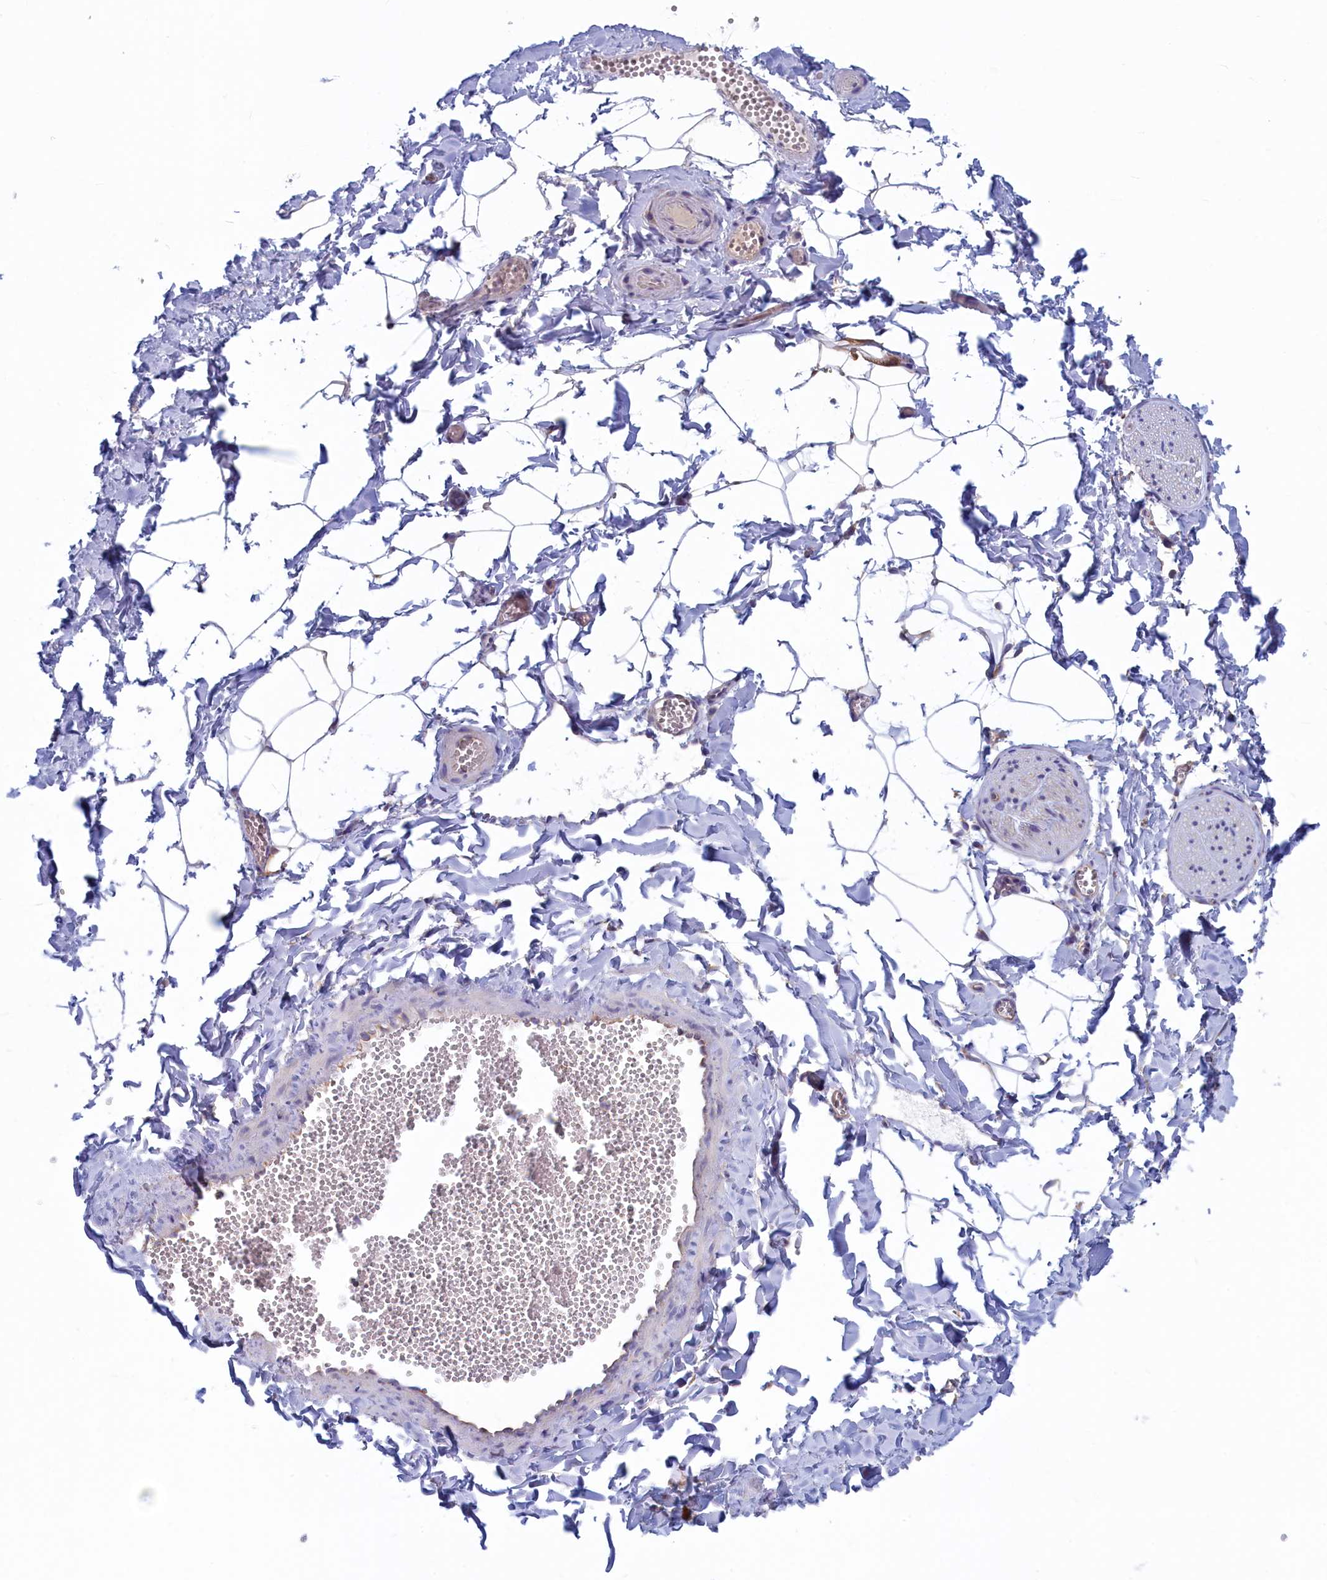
{"staining": {"intensity": "weak", "quantity": "25%-75%", "location": "cytoplasmic/membranous"}, "tissue": "adipose tissue", "cell_type": "Adipocytes", "image_type": "normal", "snomed": [{"axis": "morphology", "description": "Normal tissue, NOS"}, {"axis": "topography", "description": "Gallbladder"}, {"axis": "topography", "description": "Peripheral nerve tissue"}], "caption": "Protein staining by IHC reveals weak cytoplasmic/membranous staining in about 25%-75% of adipocytes in normal adipose tissue.", "gene": "SYNDIG1L", "patient": {"sex": "male", "age": 38}}